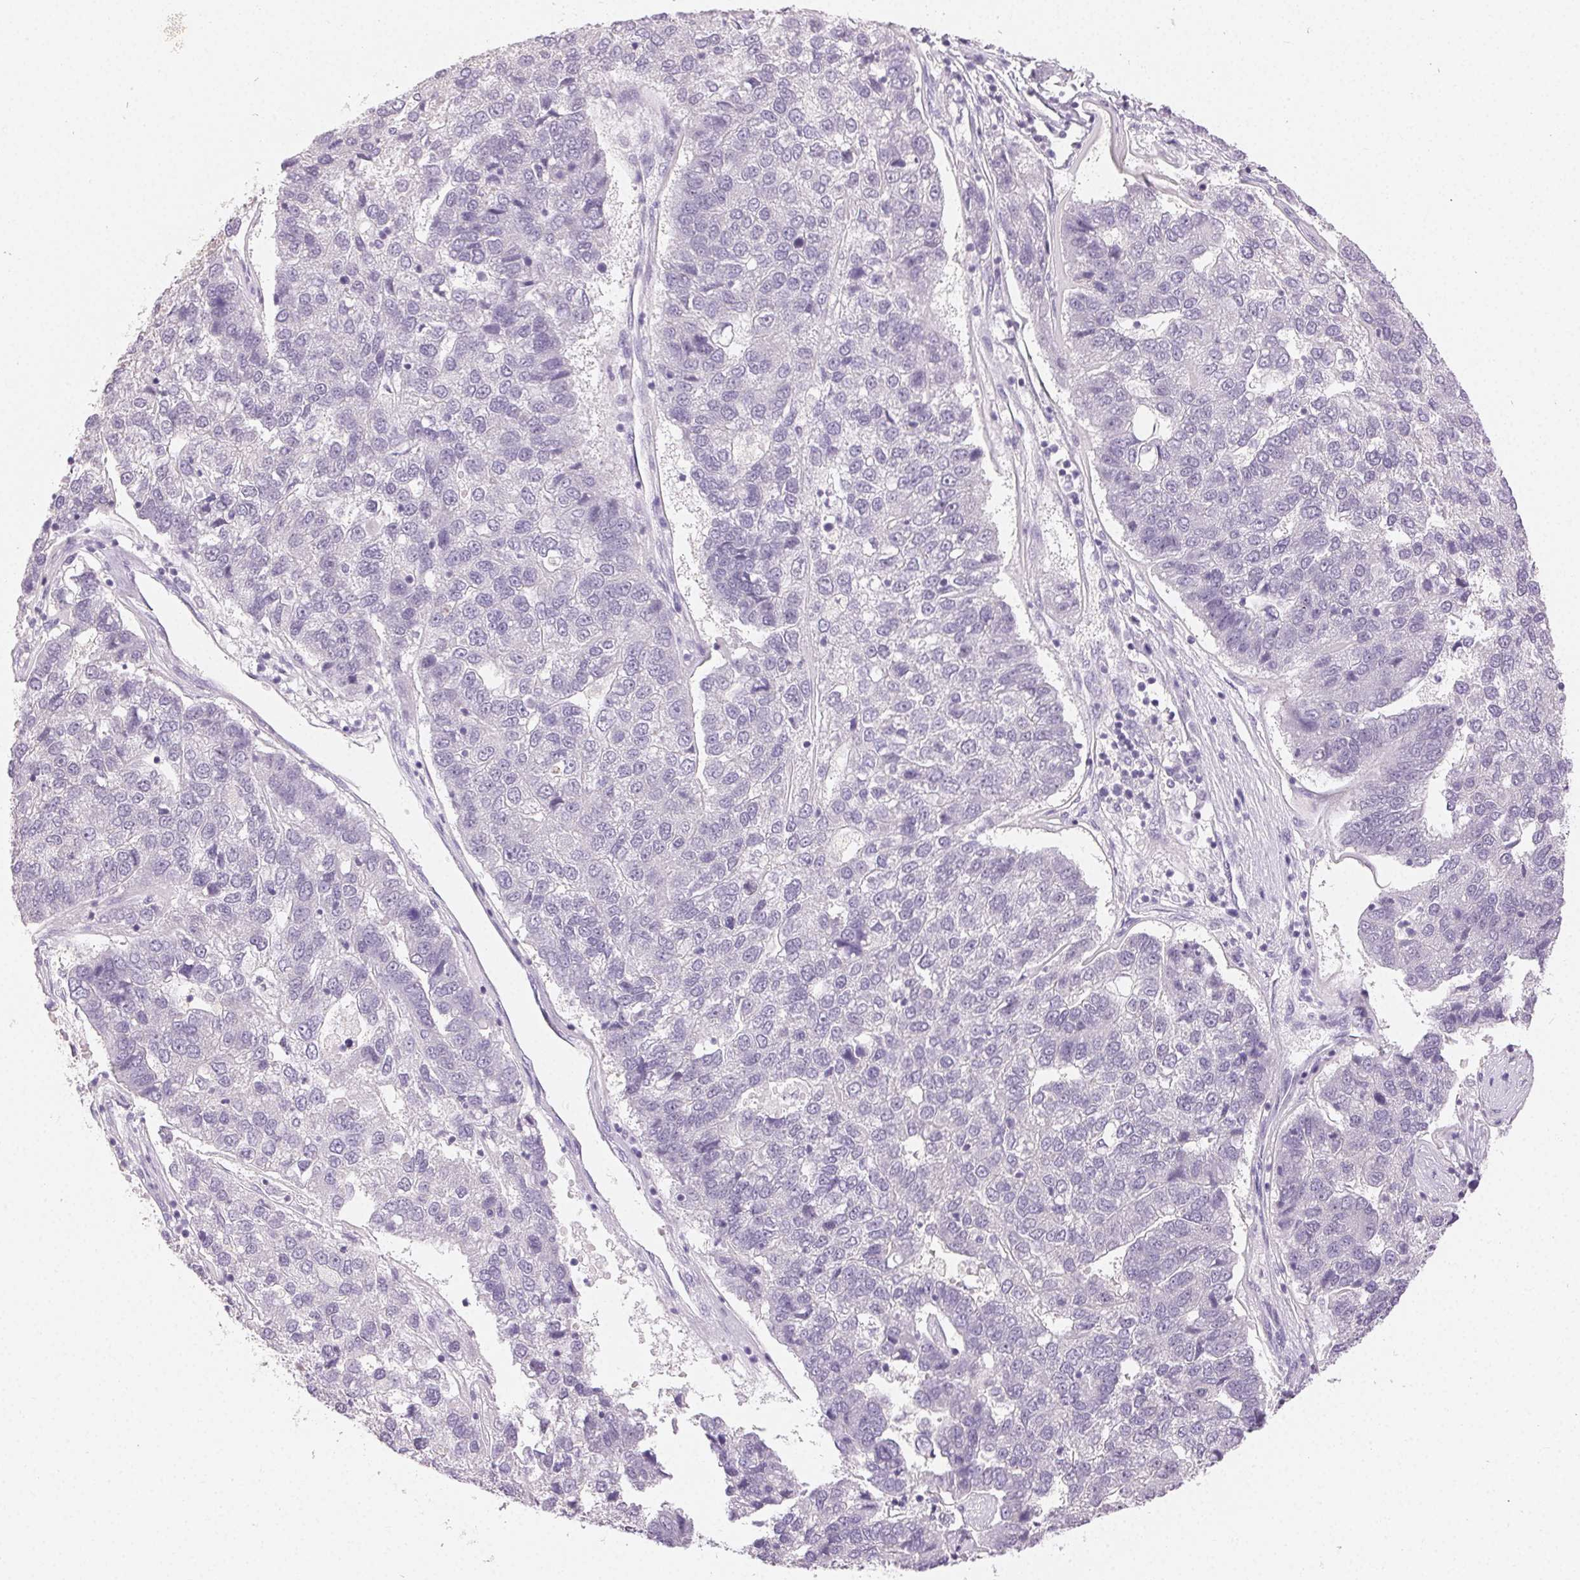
{"staining": {"intensity": "negative", "quantity": "none", "location": "none"}, "tissue": "pancreatic cancer", "cell_type": "Tumor cells", "image_type": "cancer", "snomed": [{"axis": "morphology", "description": "Adenocarcinoma, NOS"}, {"axis": "topography", "description": "Pancreas"}], "caption": "There is no significant expression in tumor cells of adenocarcinoma (pancreatic).", "gene": "SFTPD", "patient": {"sex": "female", "age": 61}}